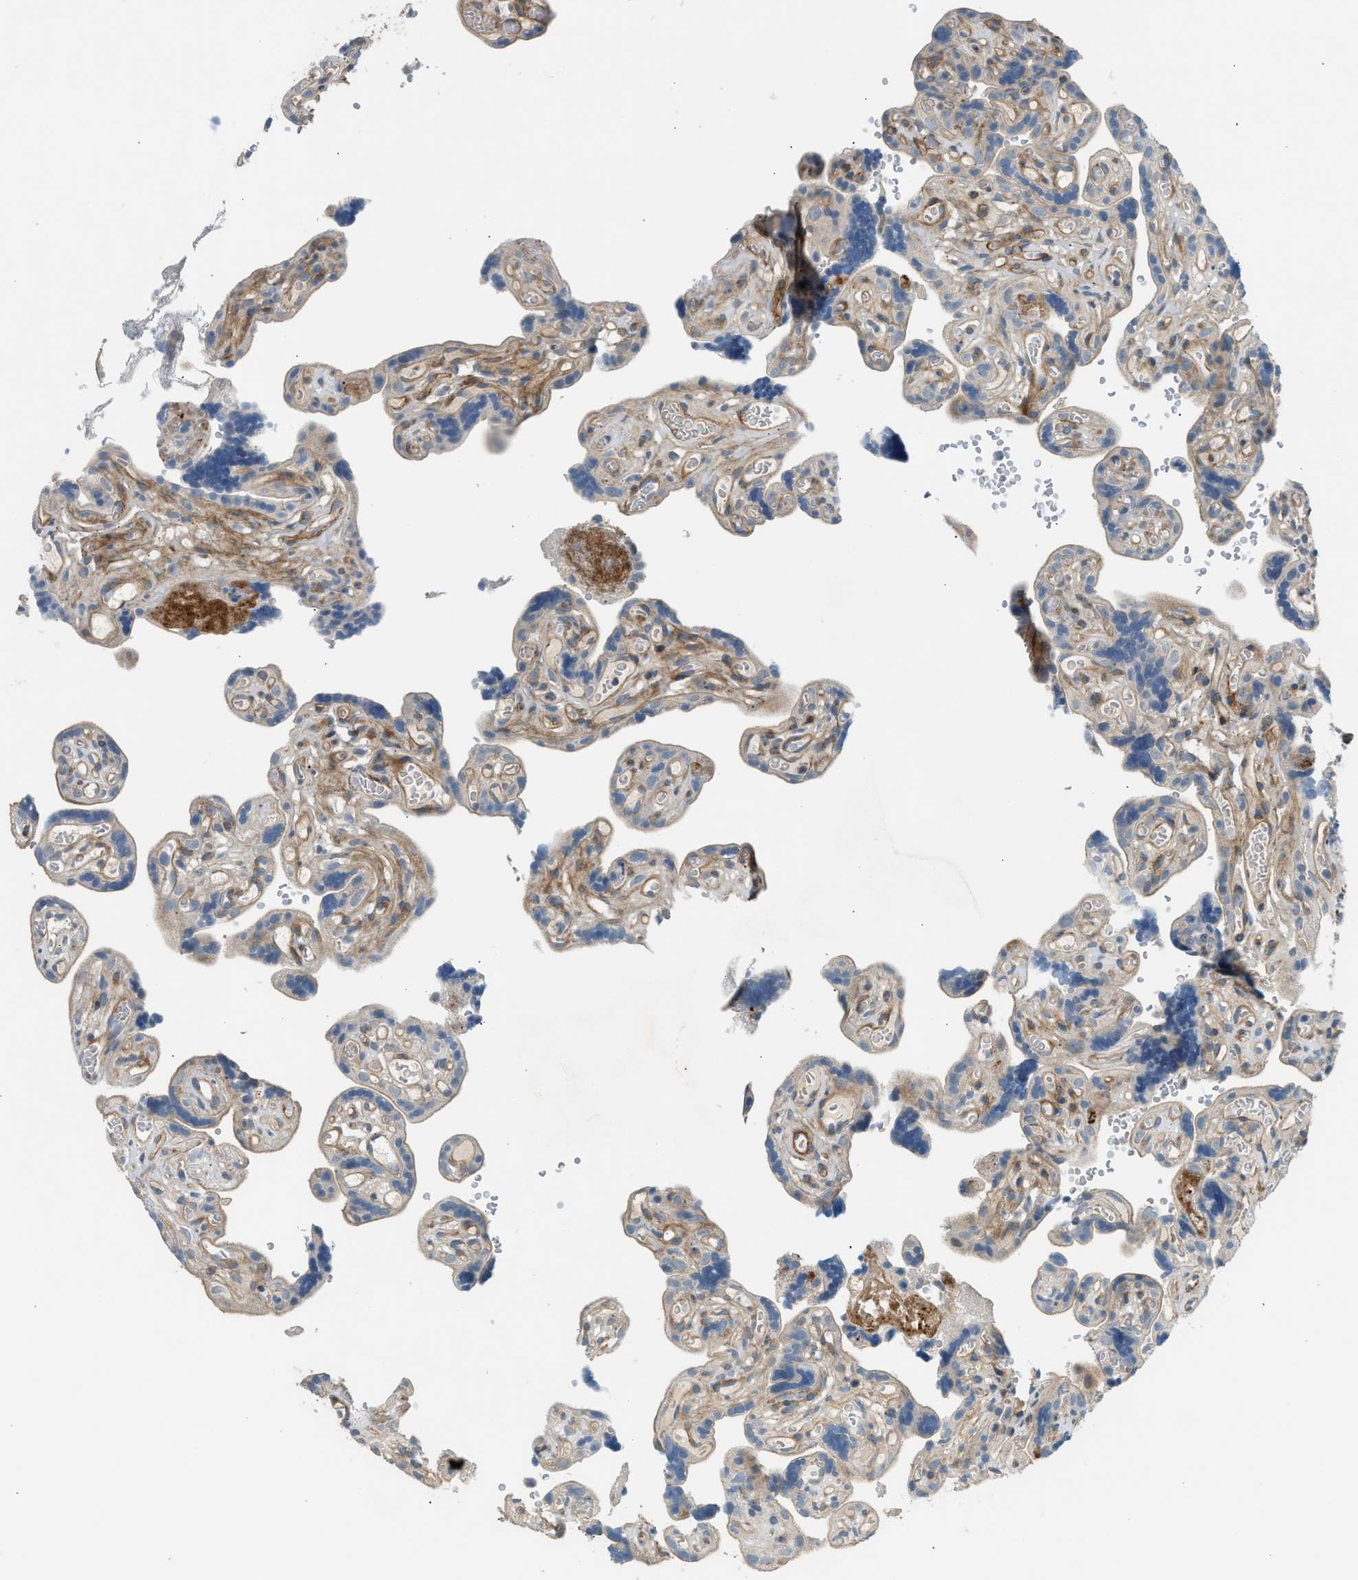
{"staining": {"intensity": "moderate", "quantity": ">75%", "location": "cytoplasmic/membranous"}, "tissue": "placenta", "cell_type": "Decidual cells", "image_type": "normal", "snomed": [{"axis": "morphology", "description": "Normal tissue, NOS"}, {"axis": "topography", "description": "Placenta"}], "caption": "Immunohistochemistry histopathology image of benign placenta stained for a protein (brown), which reveals medium levels of moderate cytoplasmic/membranous positivity in approximately >75% of decidual cells.", "gene": "EDNRA", "patient": {"sex": "female", "age": 30}}